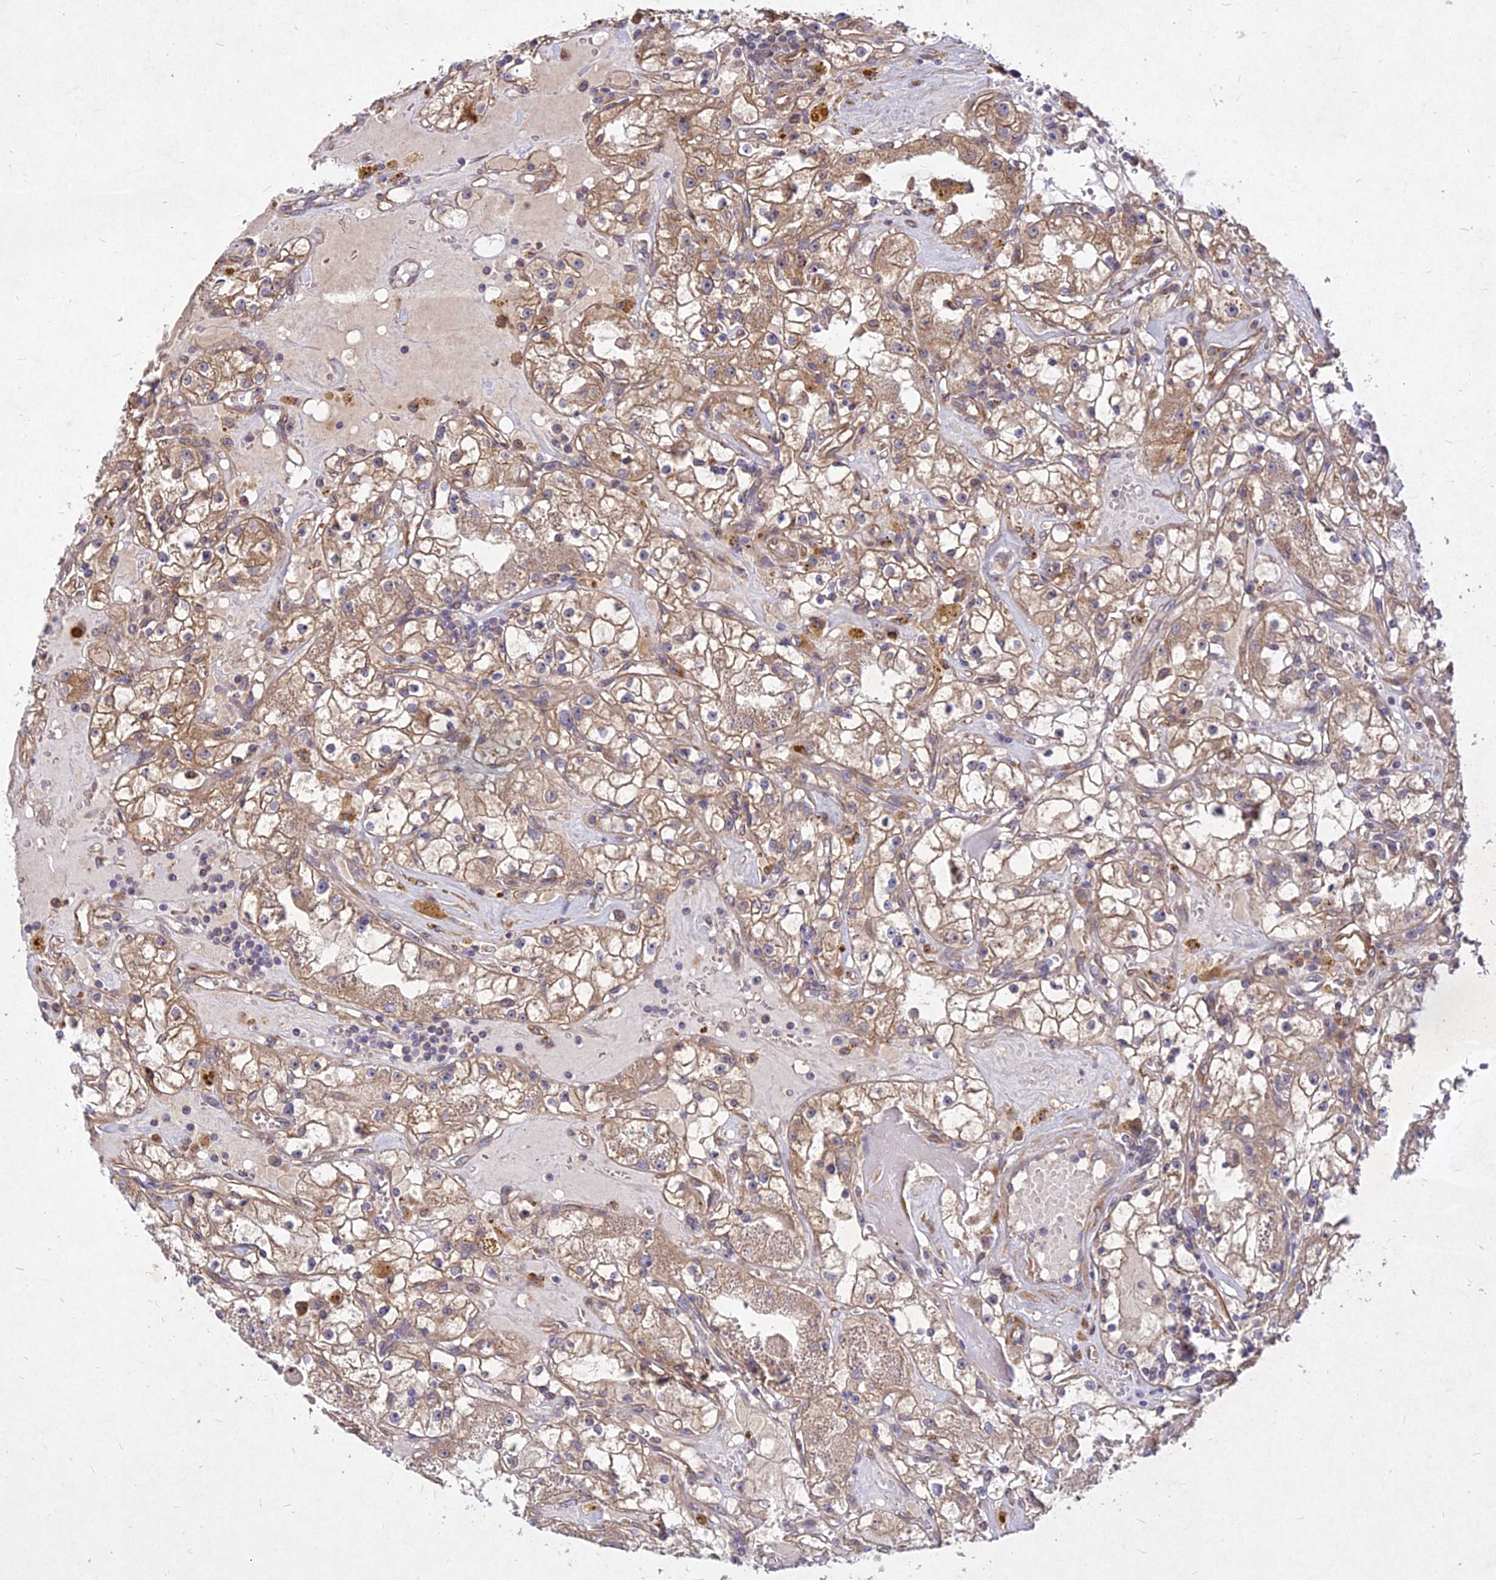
{"staining": {"intensity": "moderate", "quantity": ">75%", "location": "cytoplasmic/membranous"}, "tissue": "renal cancer", "cell_type": "Tumor cells", "image_type": "cancer", "snomed": [{"axis": "morphology", "description": "Adenocarcinoma, NOS"}, {"axis": "topography", "description": "Kidney"}], "caption": "Approximately >75% of tumor cells in human renal cancer (adenocarcinoma) demonstrate moderate cytoplasmic/membranous protein positivity as visualized by brown immunohistochemical staining.", "gene": "SKA1", "patient": {"sex": "male", "age": 56}}